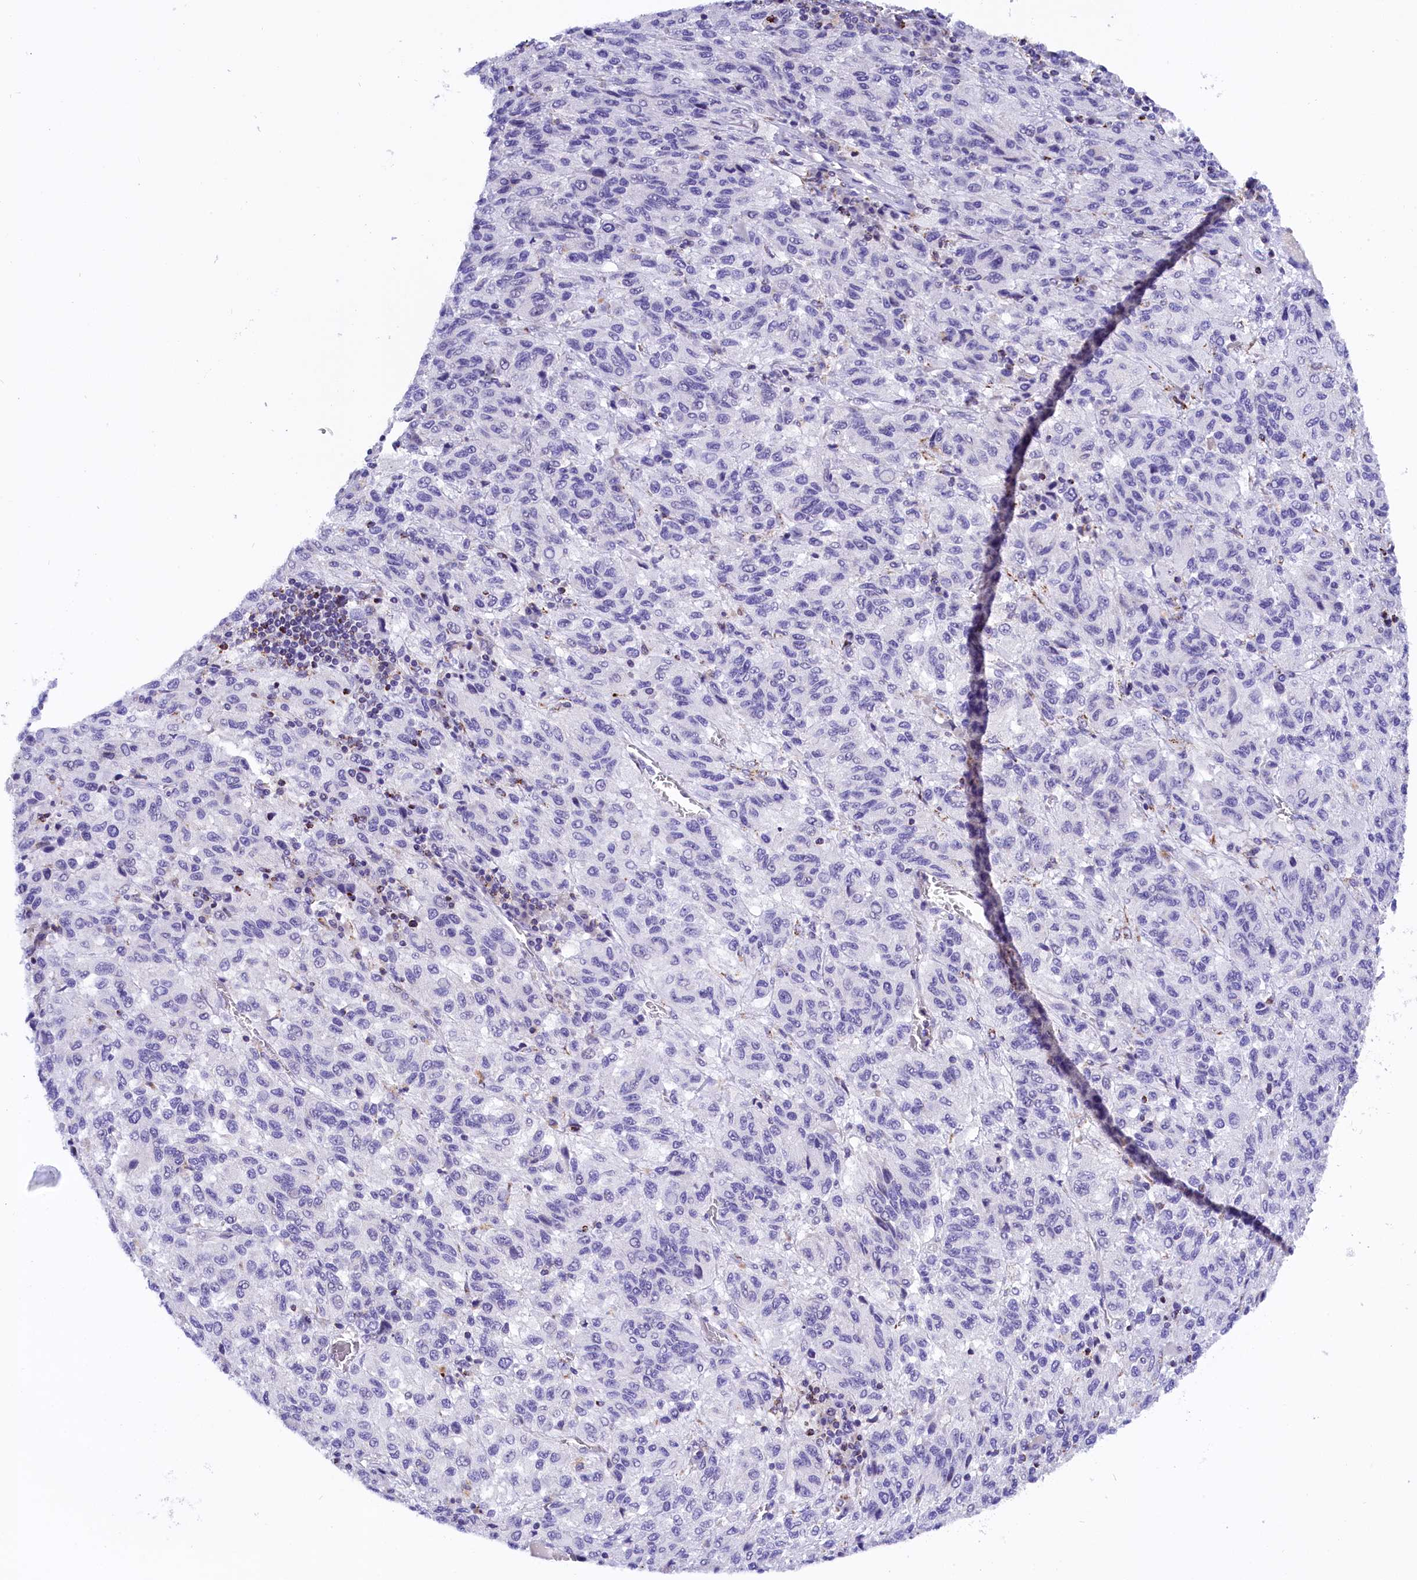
{"staining": {"intensity": "negative", "quantity": "none", "location": "none"}, "tissue": "melanoma", "cell_type": "Tumor cells", "image_type": "cancer", "snomed": [{"axis": "morphology", "description": "Malignant melanoma, Metastatic site"}, {"axis": "topography", "description": "Lung"}], "caption": "Immunohistochemistry micrograph of malignant melanoma (metastatic site) stained for a protein (brown), which exhibits no positivity in tumor cells.", "gene": "ABAT", "patient": {"sex": "male", "age": 64}}